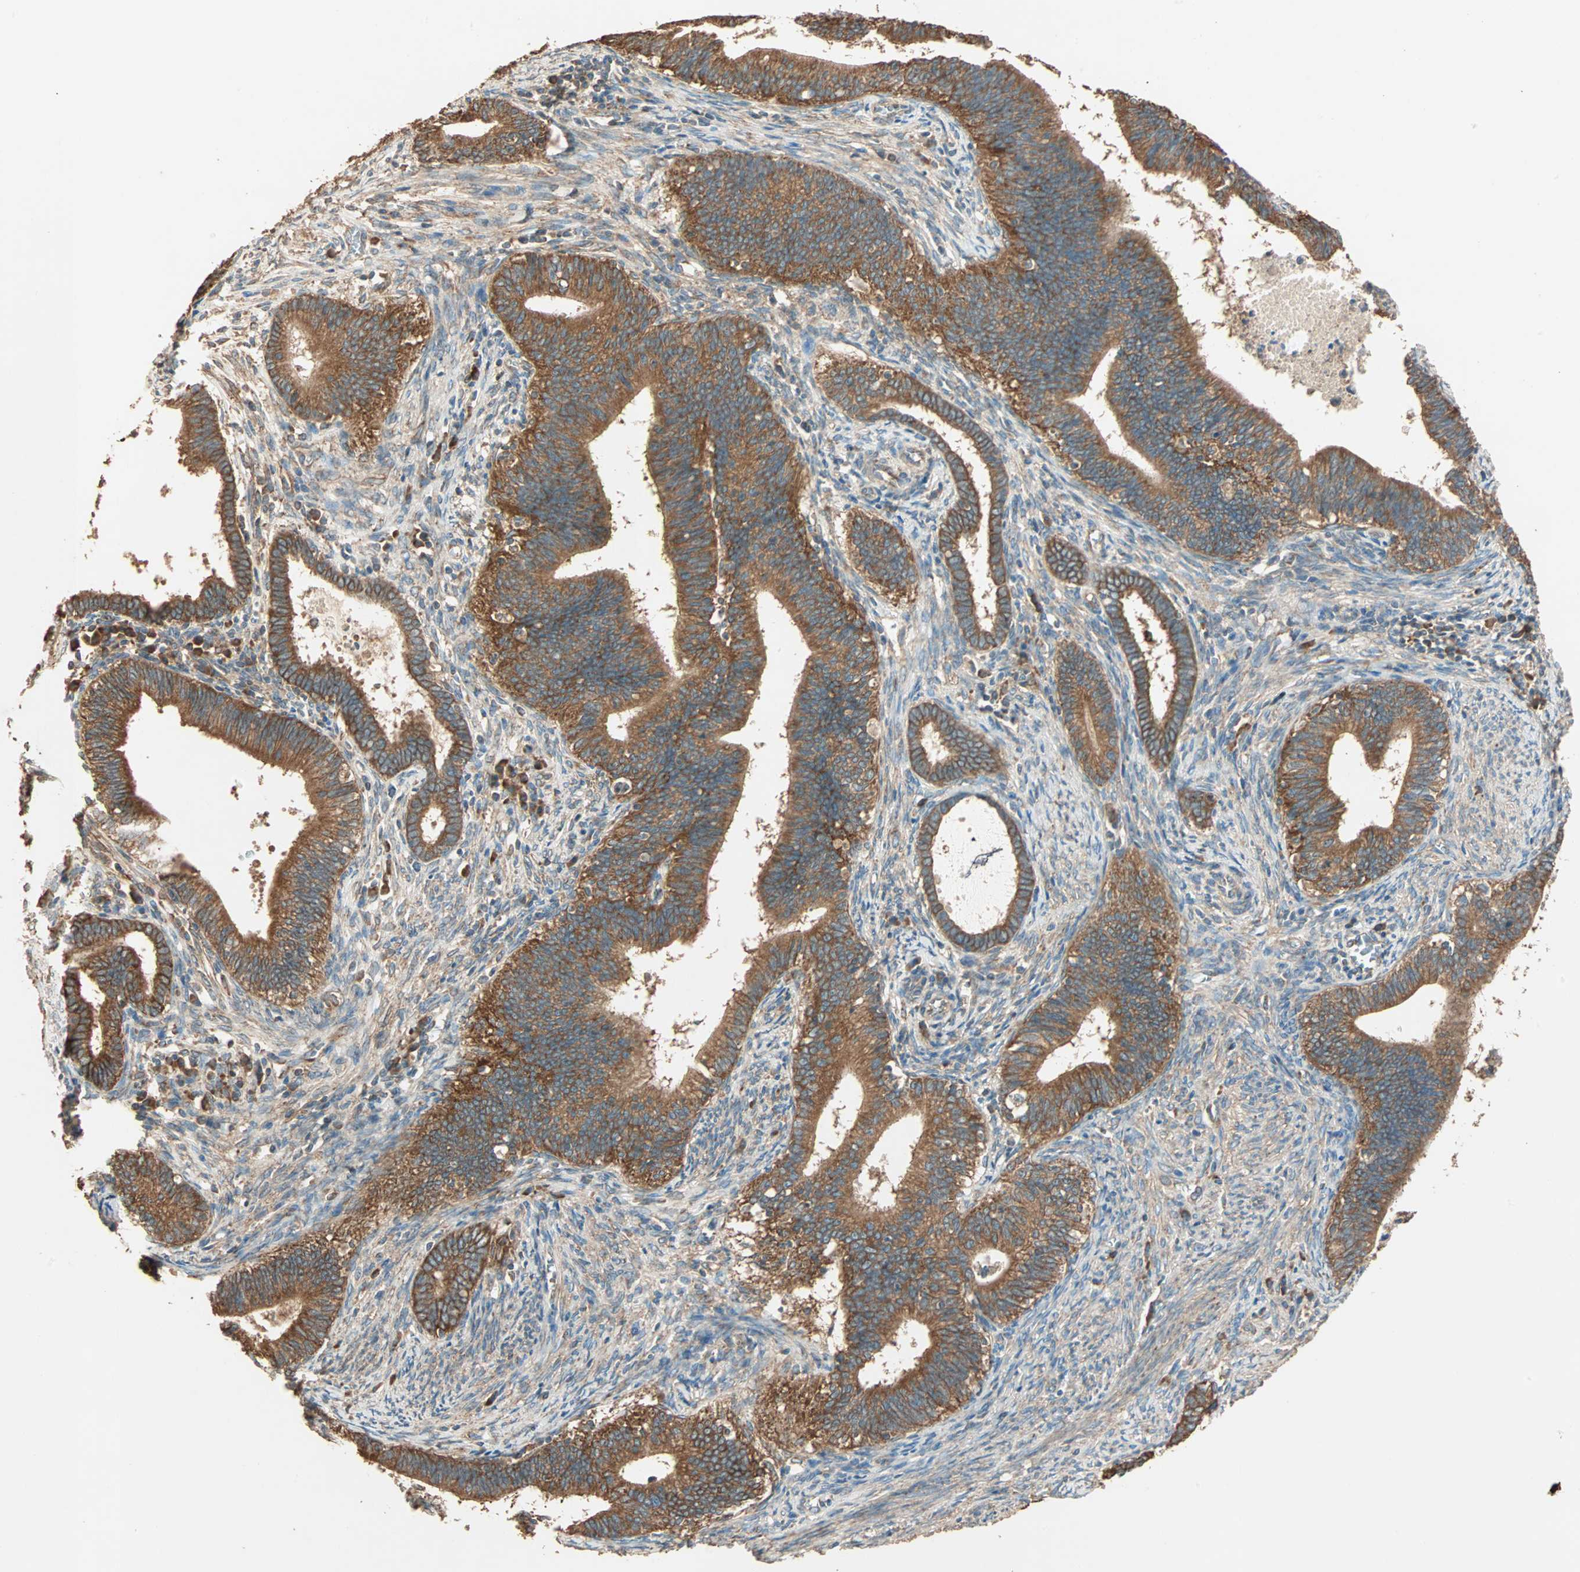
{"staining": {"intensity": "strong", "quantity": ">75%", "location": "cytoplasmic/membranous"}, "tissue": "cervical cancer", "cell_type": "Tumor cells", "image_type": "cancer", "snomed": [{"axis": "morphology", "description": "Adenocarcinoma, NOS"}, {"axis": "topography", "description": "Cervix"}], "caption": "Protein staining by immunohistochemistry (IHC) shows strong cytoplasmic/membranous positivity in about >75% of tumor cells in cervical cancer. The staining was performed using DAB (3,3'-diaminobenzidine) to visualize the protein expression in brown, while the nuclei were stained in blue with hematoxylin (Magnification: 20x).", "gene": "EIF4G2", "patient": {"sex": "female", "age": 44}}